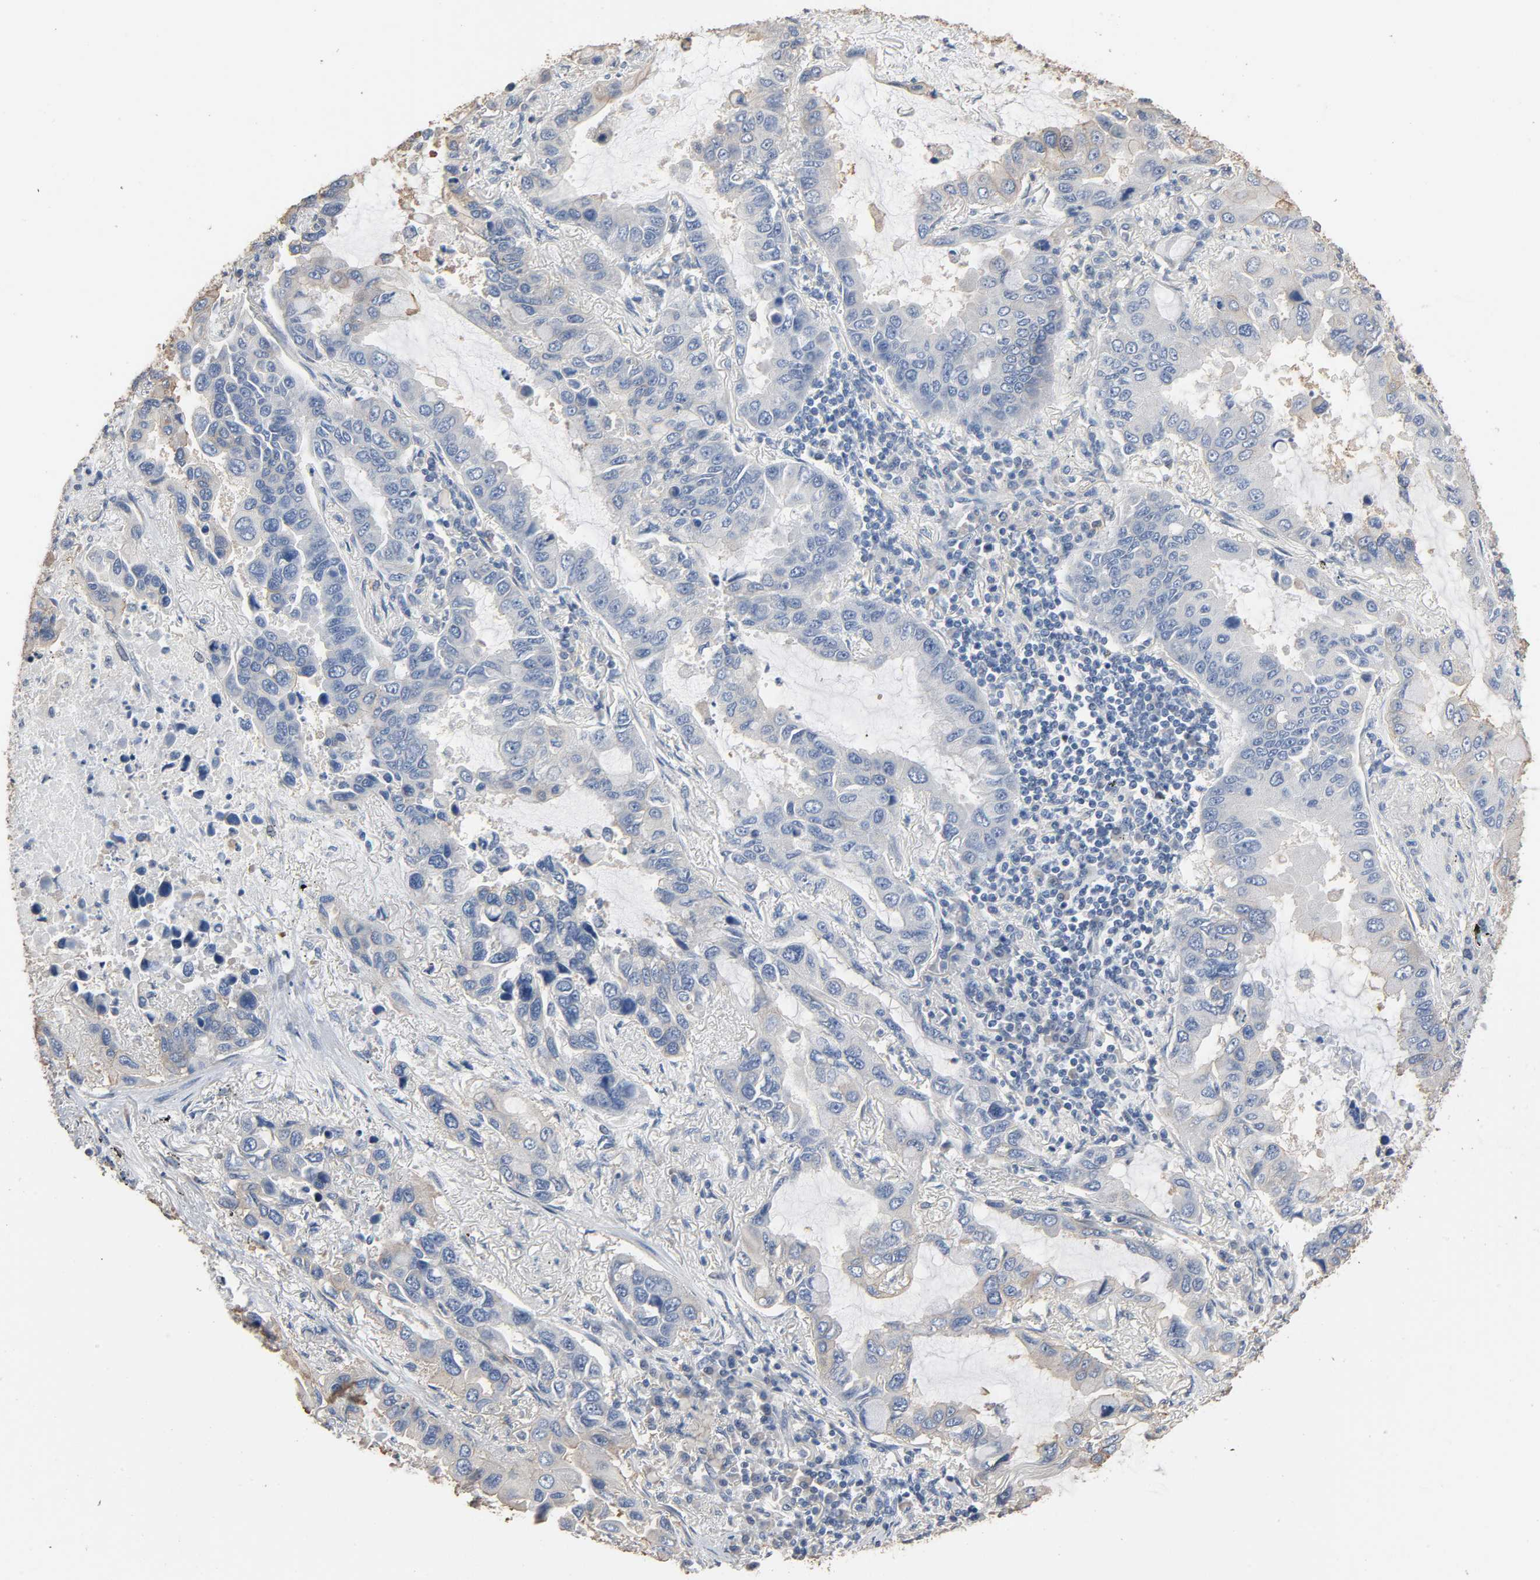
{"staining": {"intensity": "weak", "quantity": "<25%", "location": "cytoplasmic/membranous"}, "tissue": "lung cancer", "cell_type": "Tumor cells", "image_type": "cancer", "snomed": [{"axis": "morphology", "description": "Adenocarcinoma, NOS"}, {"axis": "topography", "description": "Lung"}], "caption": "Immunohistochemical staining of lung adenocarcinoma displays no significant positivity in tumor cells. (DAB immunohistochemistry (IHC) visualized using brightfield microscopy, high magnification).", "gene": "SOX6", "patient": {"sex": "male", "age": 64}}